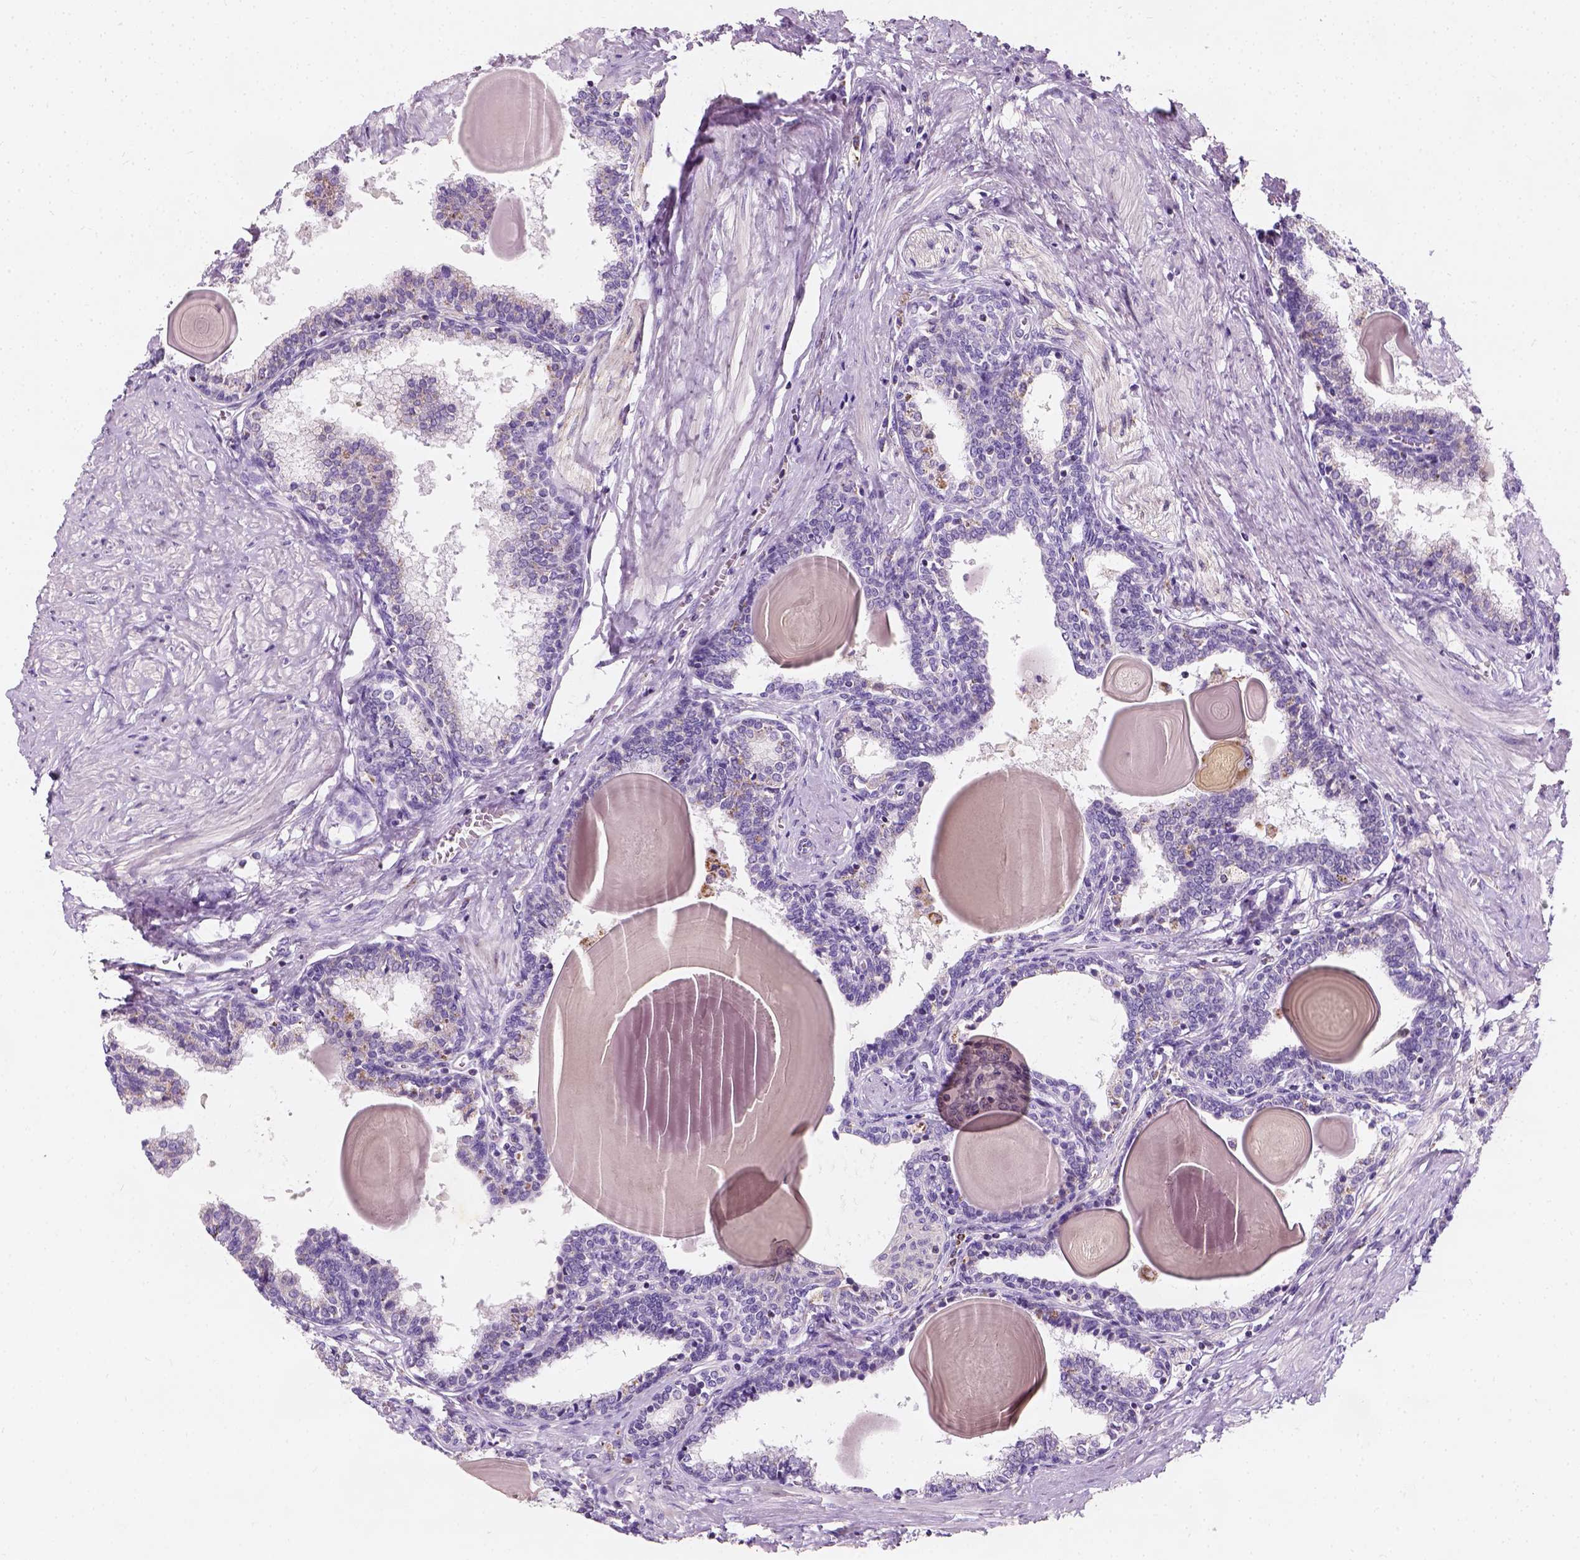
{"staining": {"intensity": "negative", "quantity": "none", "location": "none"}, "tissue": "prostate", "cell_type": "Glandular cells", "image_type": "normal", "snomed": [{"axis": "morphology", "description": "Normal tissue, NOS"}, {"axis": "topography", "description": "Prostate"}], "caption": "IHC of normal human prostate displays no expression in glandular cells. (DAB (3,3'-diaminobenzidine) IHC visualized using brightfield microscopy, high magnification).", "gene": "CHODL", "patient": {"sex": "male", "age": 55}}